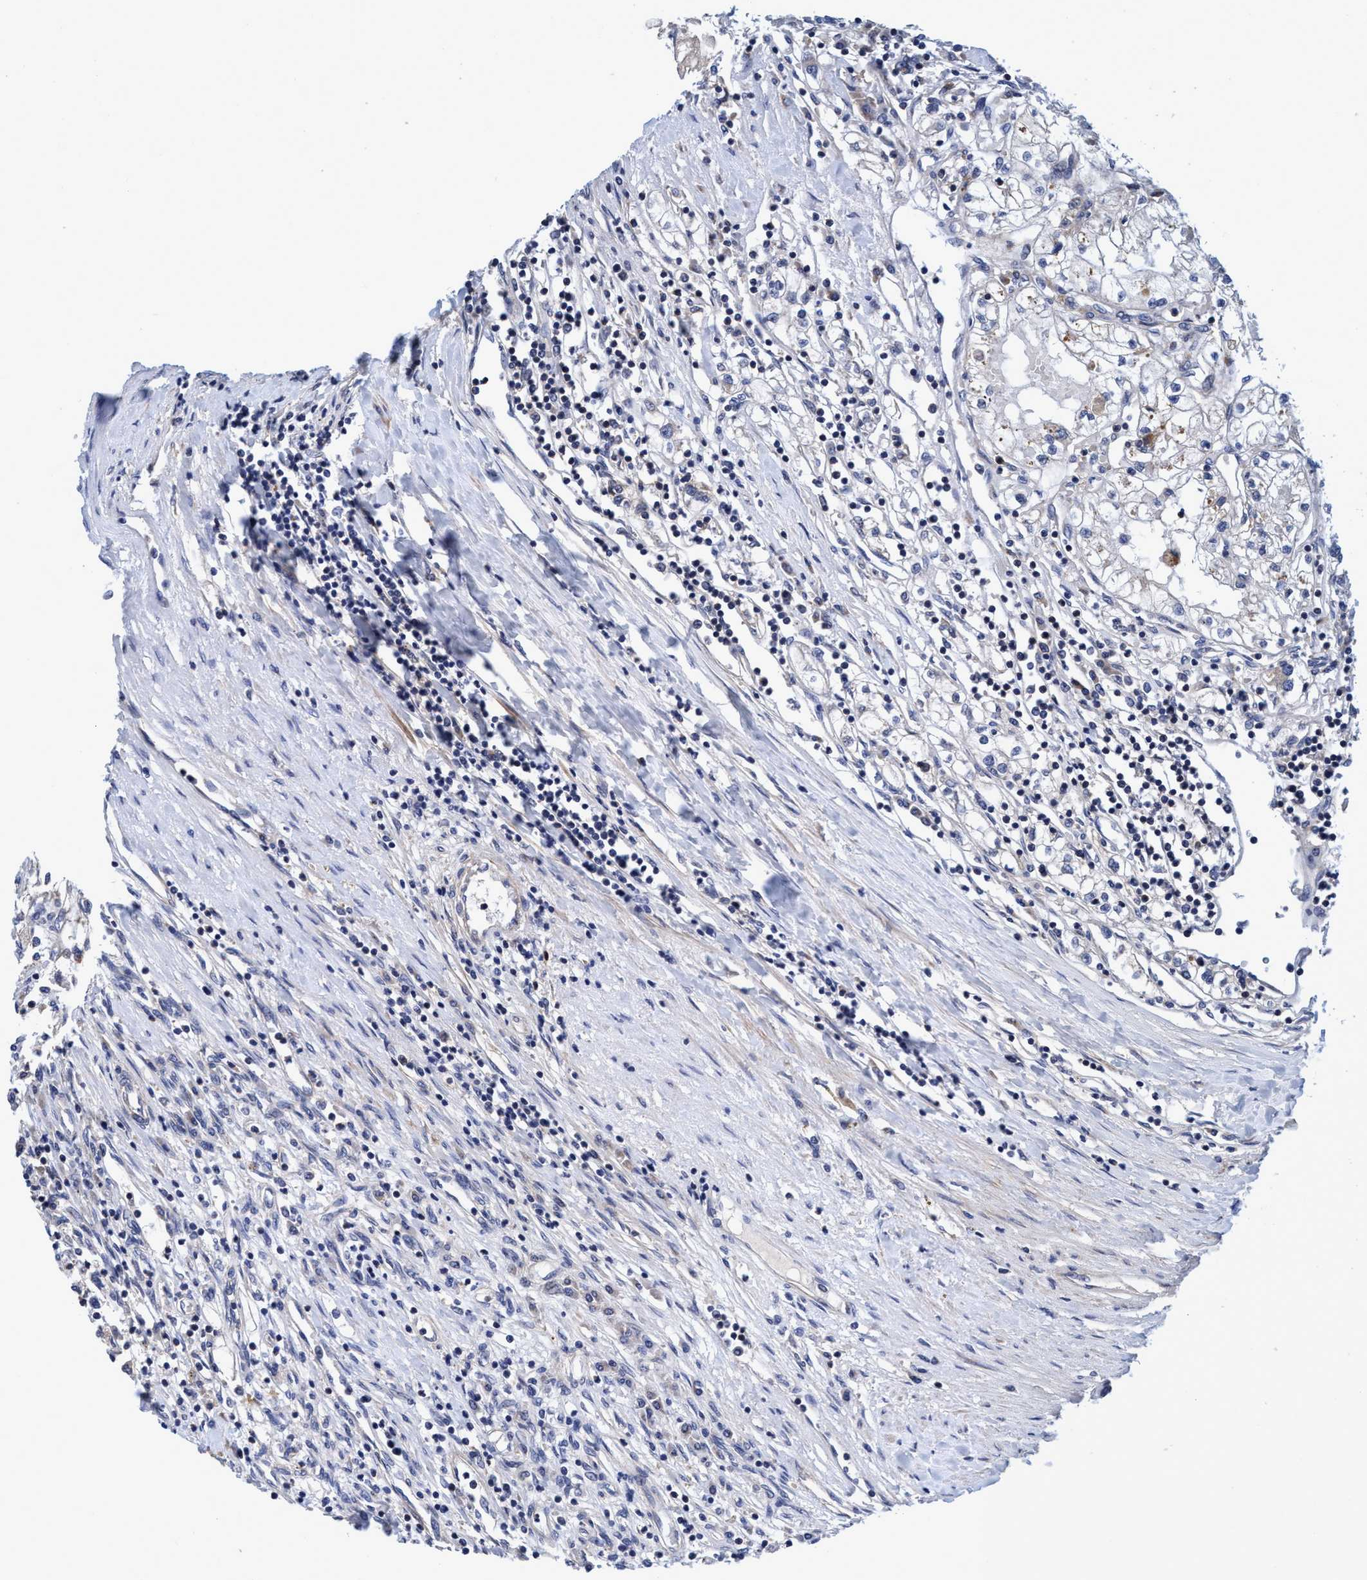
{"staining": {"intensity": "negative", "quantity": "none", "location": "none"}, "tissue": "renal cancer", "cell_type": "Tumor cells", "image_type": "cancer", "snomed": [{"axis": "morphology", "description": "Adenocarcinoma, NOS"}, {"axis": "topography", "description": "Kidney"}], "caption": "DAB immunohistochemical staining of renal adenocarcinoma reveals no significant staining in tumor cells. (DAB (3,3'-diaminobenzidine) IHC with hematoxylin counter stain).", "gene": "CALCOCO2", "patient": {"sex": "male", "age": 68}}